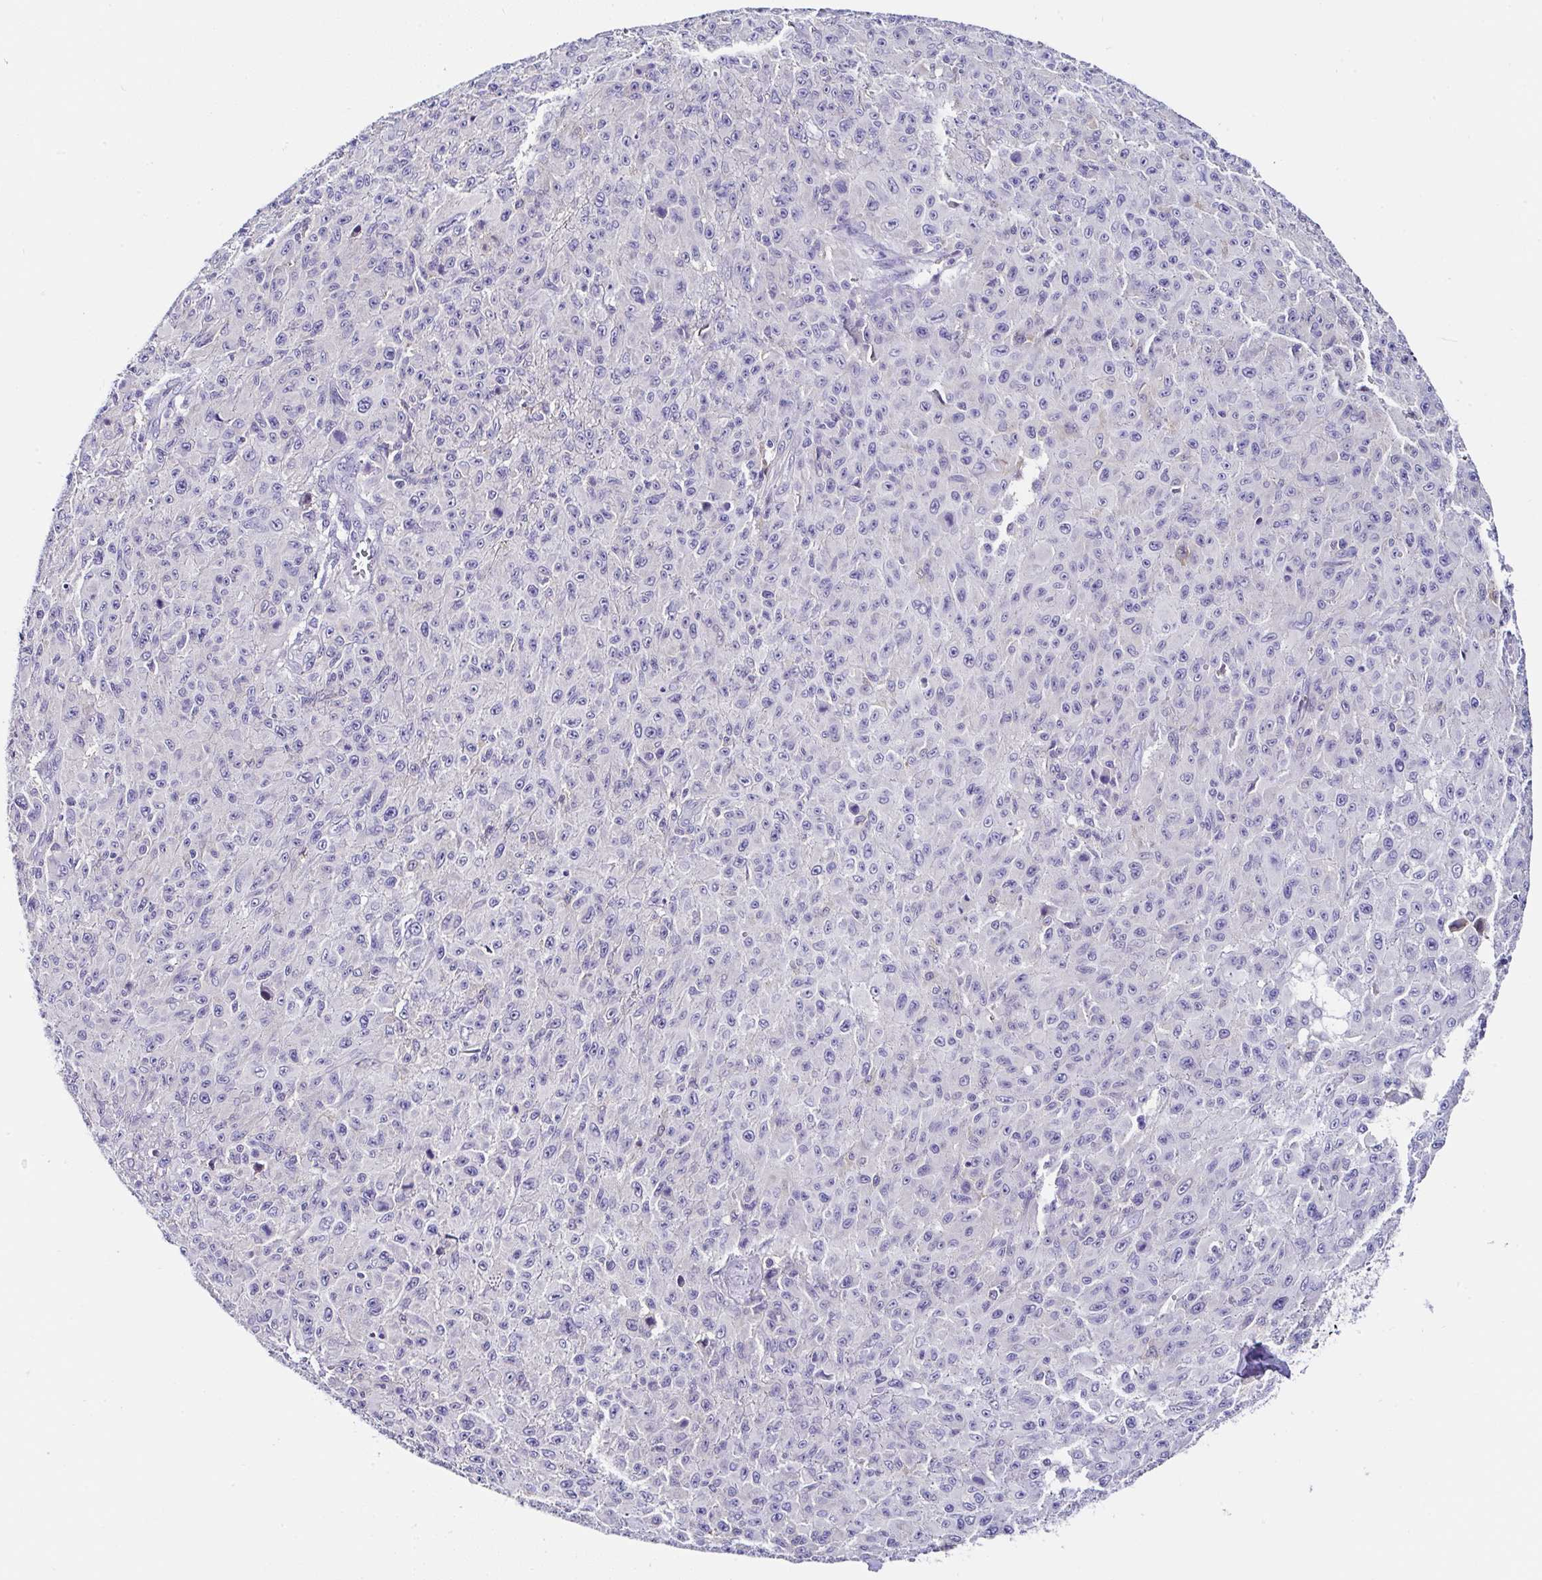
{"staining": {"intensity": "negative", "quantity": "none", "location": "none"}, "tissue": "melanoma", "cell_type": "Tumor cells", "image_type": "cancer", "snomed": [{"axis": "morphology", "description": "Malignant melanoma, NOS"}, {"axis": "topography", "description": "Skin"}], "caption": "Image shows no protein staining in tumor cells of malignant melanoma tissue. The staining is performed using DAB (3,3'-diaminobenzidine) brown chromogen with nuclei counter-stained in using hematoxylin.", "gene": "UGT3A1", "patient": {"sex": "male", "age": 46}}